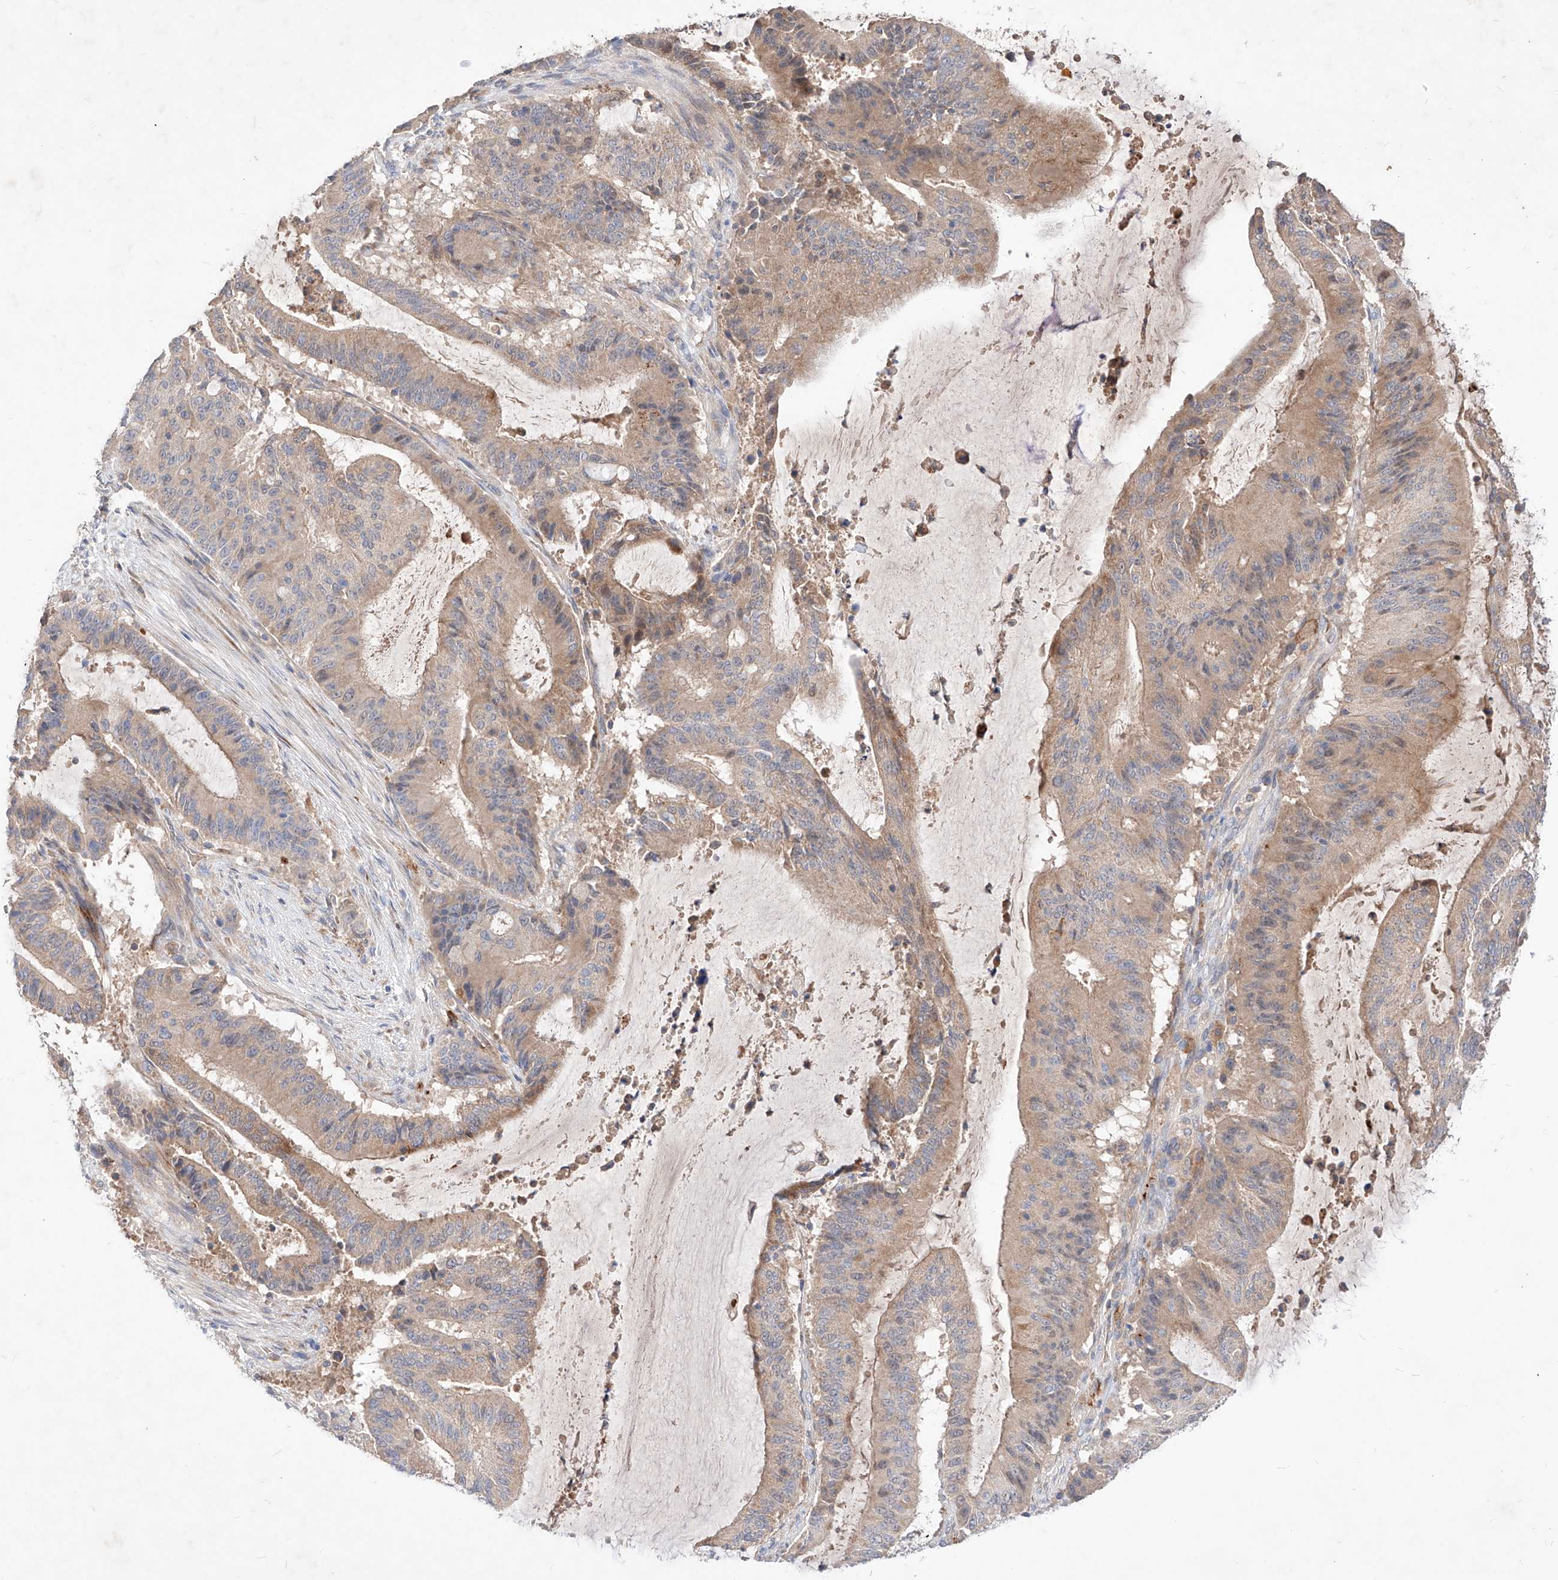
{"staining": {"intensity": "weak", "quantity": ">75%", "location": "cytoplasmic/membranous"}, "tissue": "liver cancer", "cell_type": "Tumor cells", "image_type": "cancer", "snomed": [{"axis": "morphology", "description": "Normal tissue, NOS"}, {"axis": "morphology", "description": "Cholangiocarcinoma"}, {"axis": "topography", "description": "Liver"}, {"axis": "topography", "description": "Peripheral nerve tissue"}], "caption": "Weak cytoplasmic/membranous positivity for a protein is present in about >75% of tumor cells of liver cancer using immunohistochemistry (IHC).", "gene": "TSNAX", "patient": {"sex": "female", "age": 73}}